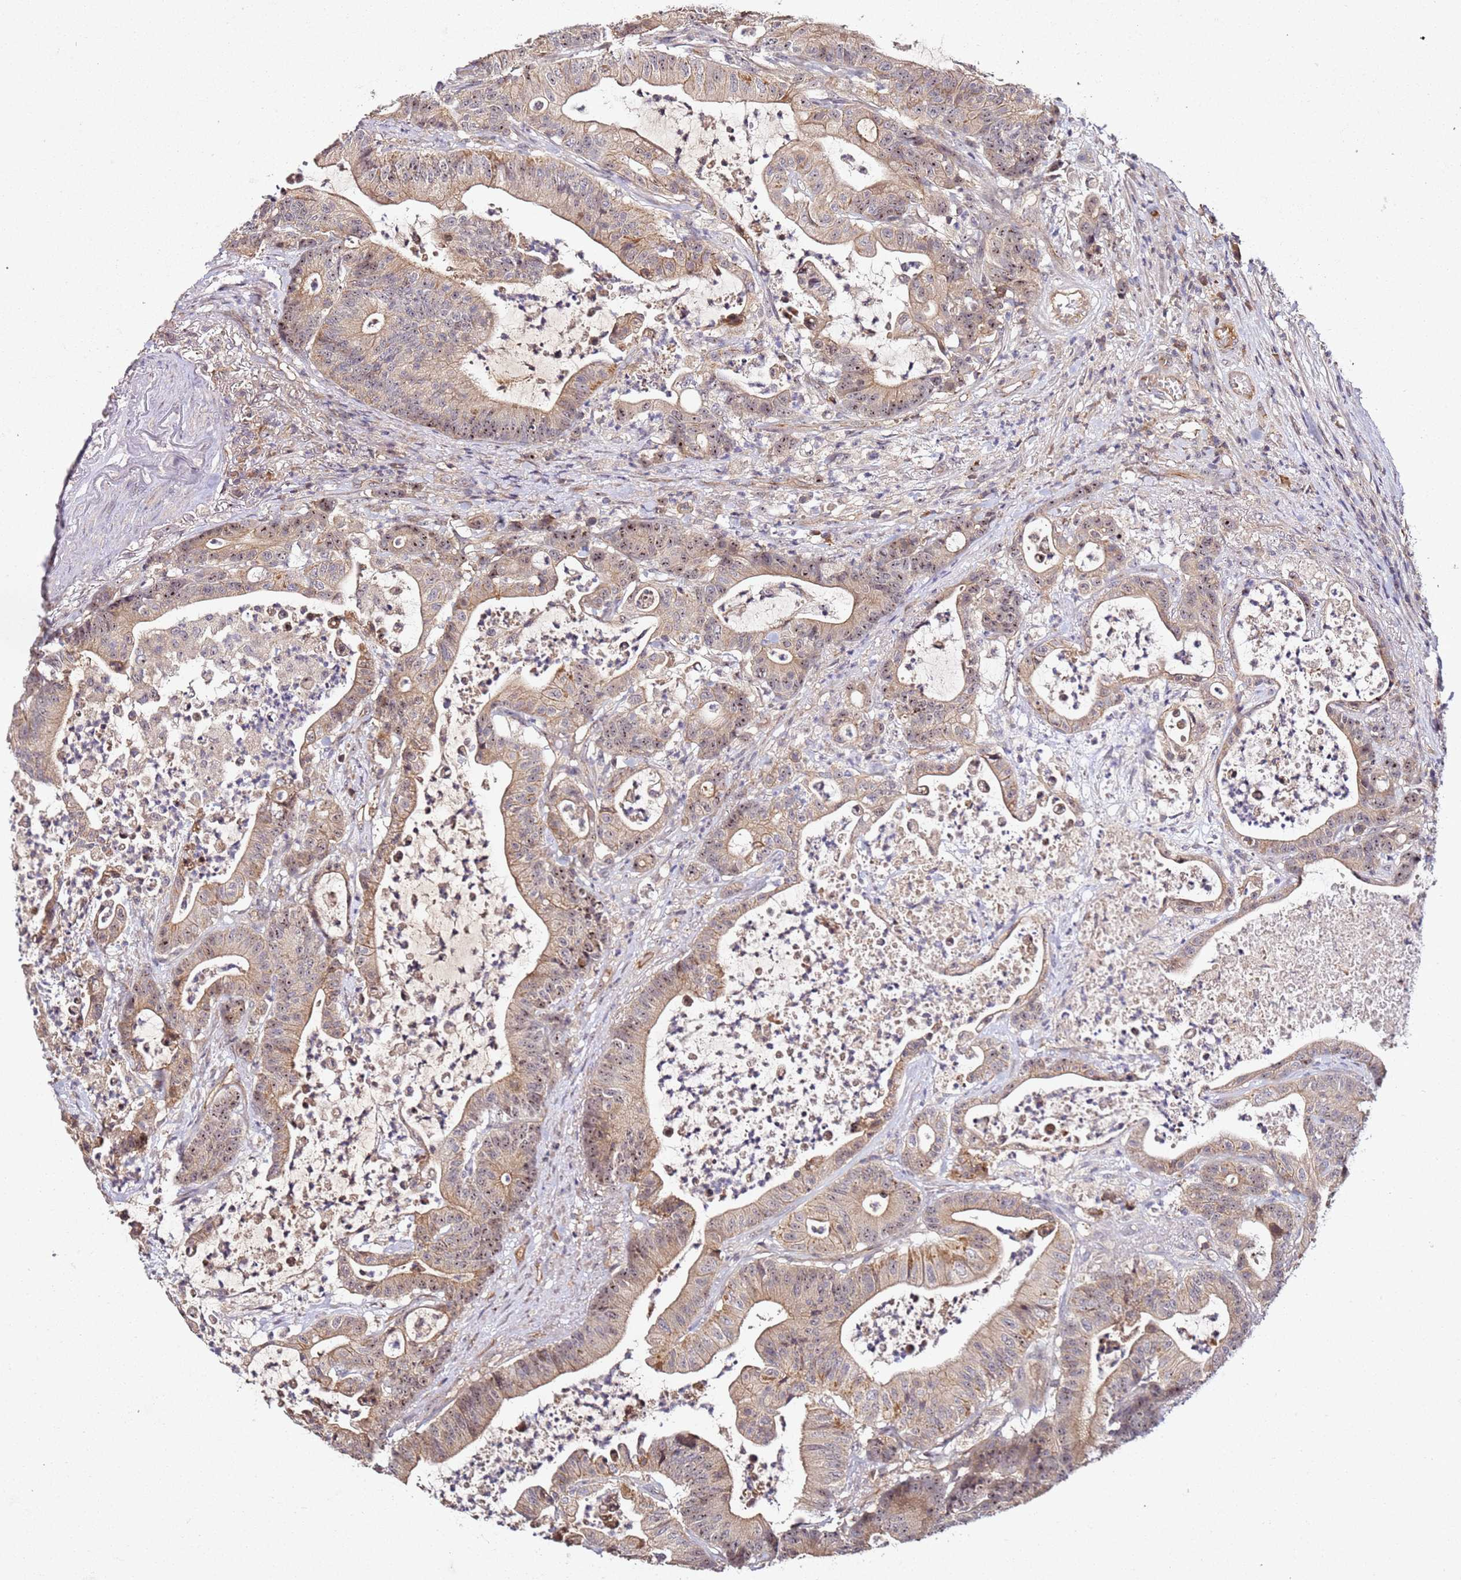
{"staining": {"intensity": "moderate", "quantity": ">75%", "location": "cytoplasmic/membranous,nuclear"}, "tissue": "colorectal cancer", "cell_type": "Tumor cells", "image_type": "cancer", "snomed": [{"axis": "morphology", "description": "Adenocarcinoma, NOS"}, {"axis": "topography", "description": "Colon"}], "caption": "Protein expression analysis of colorectal cancer (adenocarcinoma) exhibits moderate cytoplasmic/membranous and nuclear expression in approximately >75% of tumor cells.", "gene": "DDX27", "patient": {"sex": "female", "age": 84}}